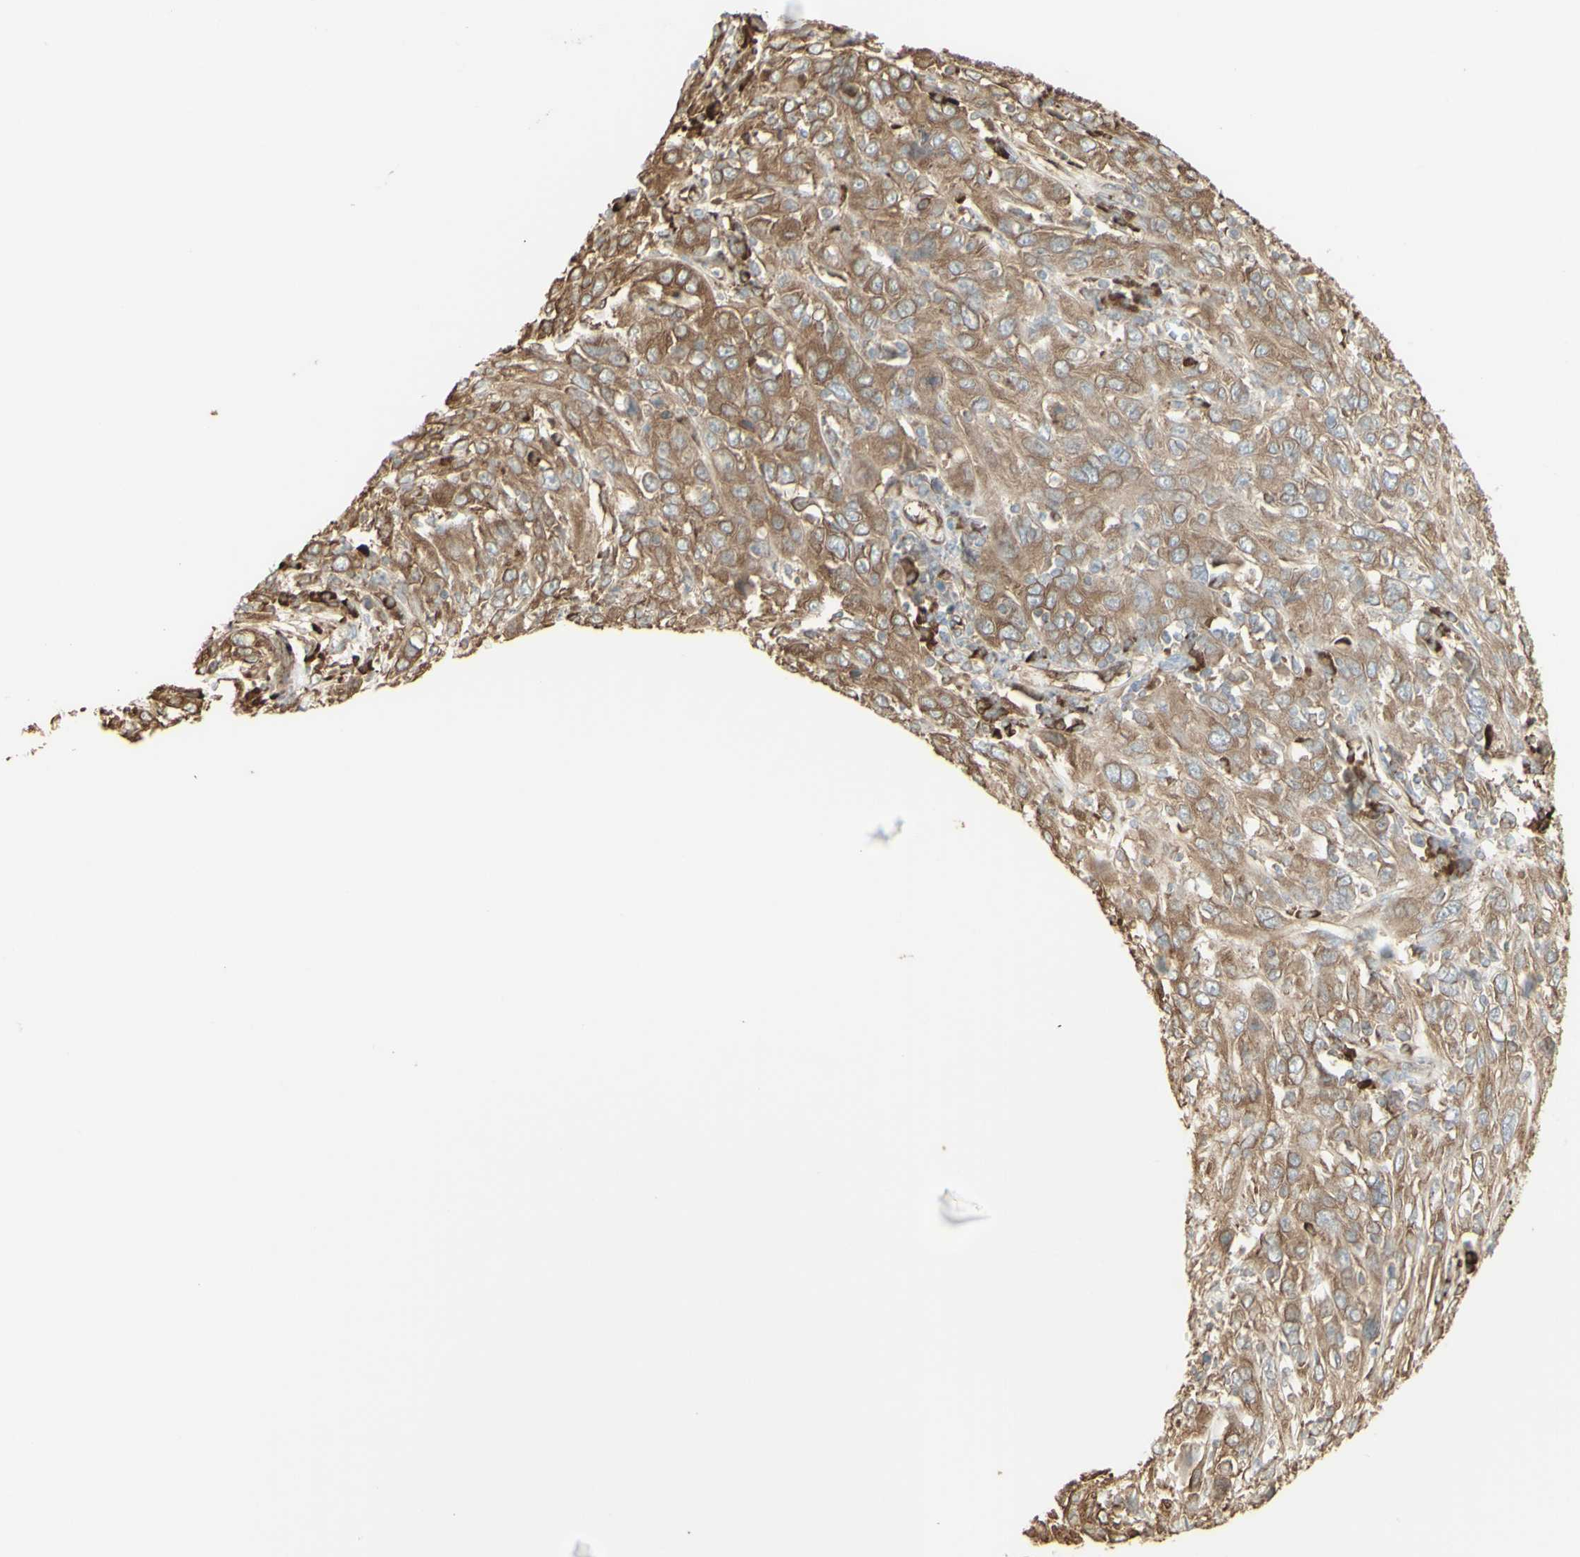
{"staining": {"intensity": "weak", "quantity": ">75%", "location": "cytoplasmic/membranous"}, "tissue": "cervical cancer", "cell_type": "Tumor cells", "image_type": "cancer", "snomed": [{"axis": "morphology", "description": "Squamous cell carcinoma, NOS"}, {"axis": "topography", "description": "Cervix"}], "caption": "Tumor cells exhibit low levels of weak cytoplasmic/membranous expression in about >75% of cells in human squamous cell carcinoma (cervical). (IHC, brightfield microscopy, high magnification).", "gene": "EEF1B2", "patient": {"sex": "female", "age": 46}}